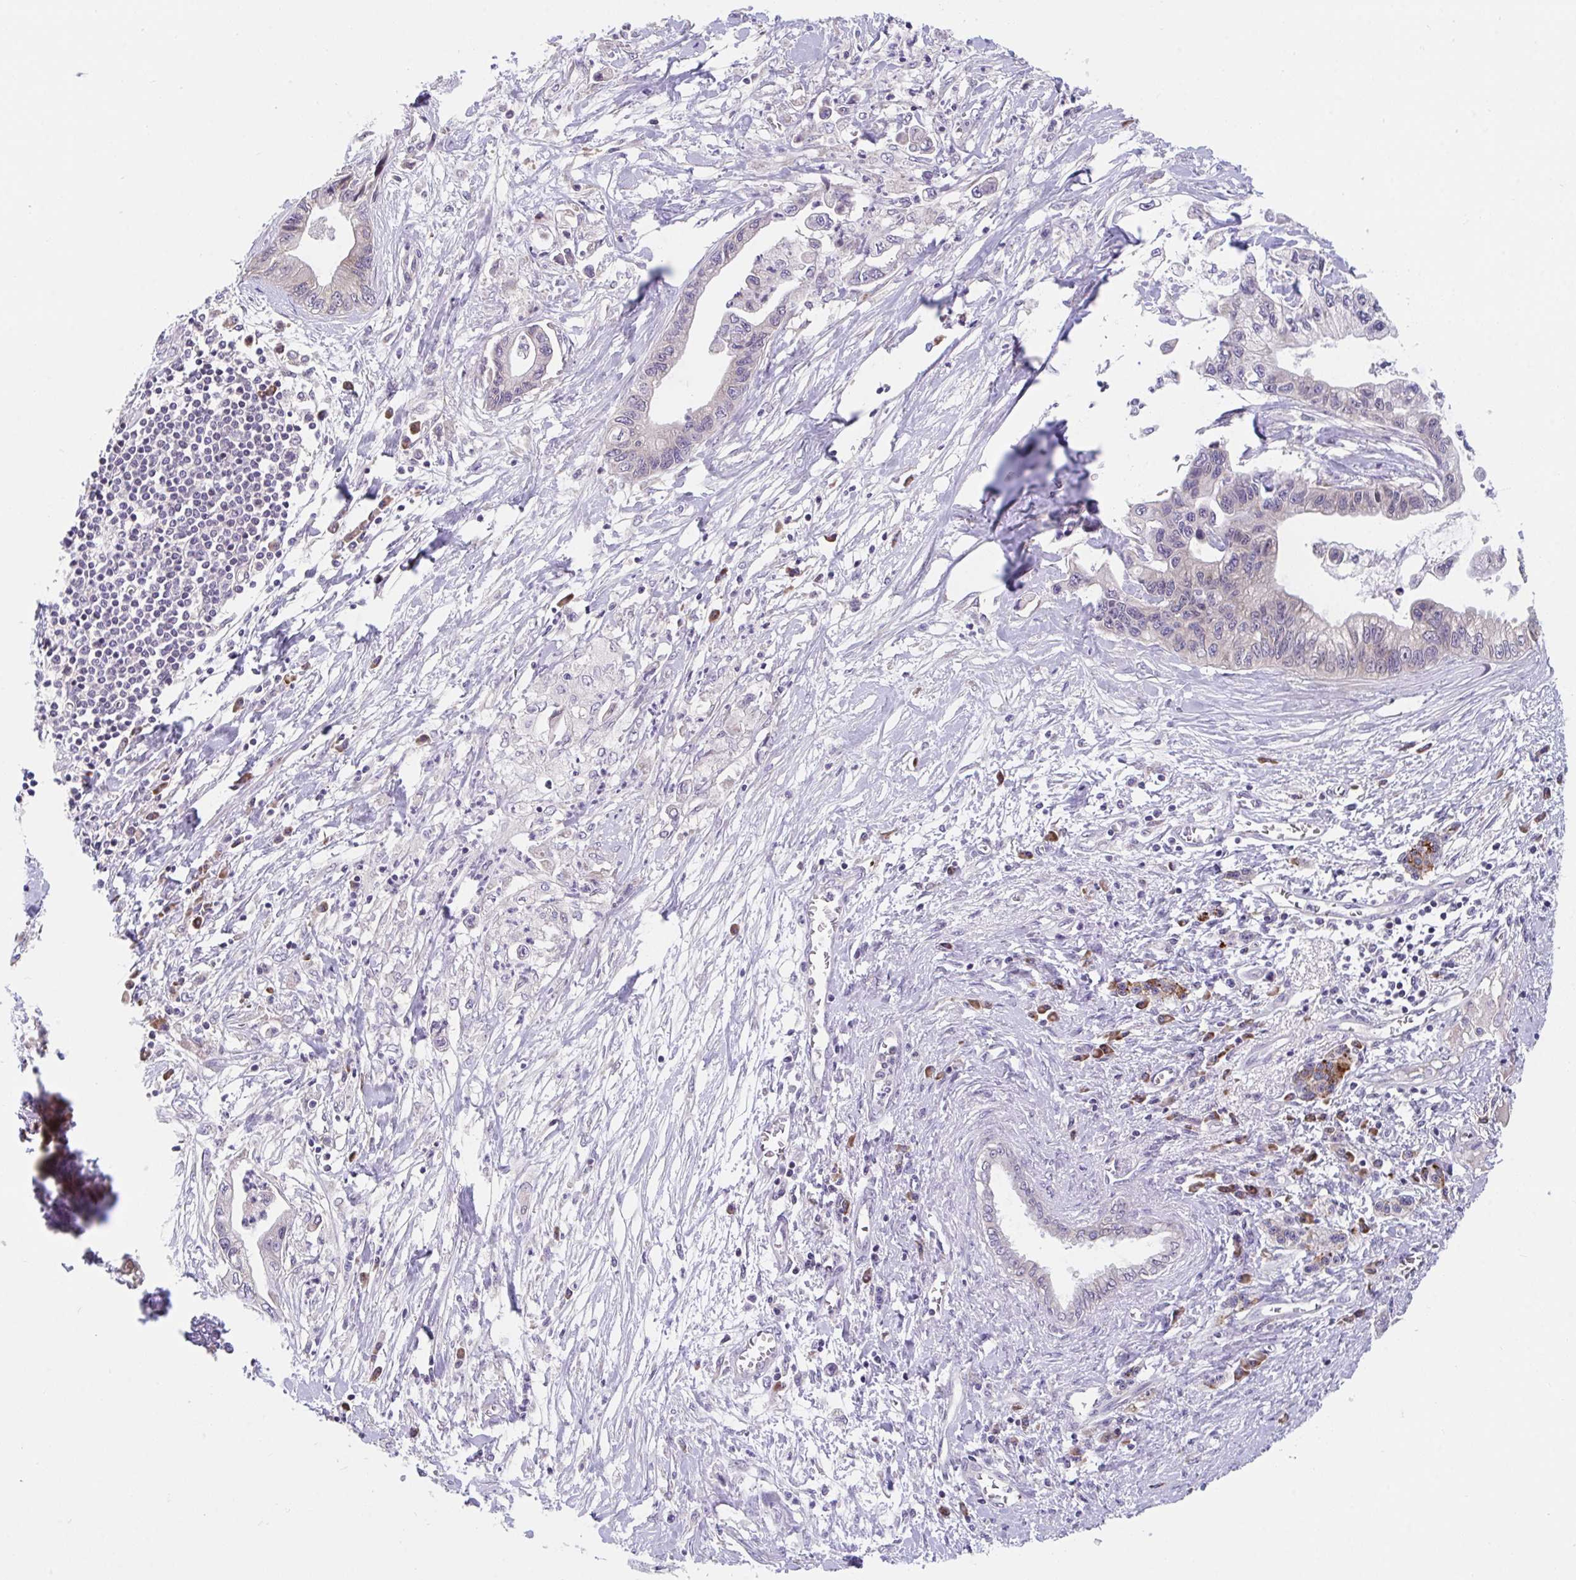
{"staining": {"intensity": "negative", "quantity": "none", "location": "none"}, "tissue": "pancreatic cancer", "cell_type": "Tumor cells", "image_type": "cancer", "snomed": [{"axis": "morphology", "description": "Adenocarcinoma, NOS"}, {"axis": "topography", "description": "Pancreas"}], "caption": "This is a micrograph of IHC staining of adenocarcinoma (pancreatic), which shows no positivity in tumor cells.", "gene": "SUSD4", "patient": {"sex": "male", "age": 61}}